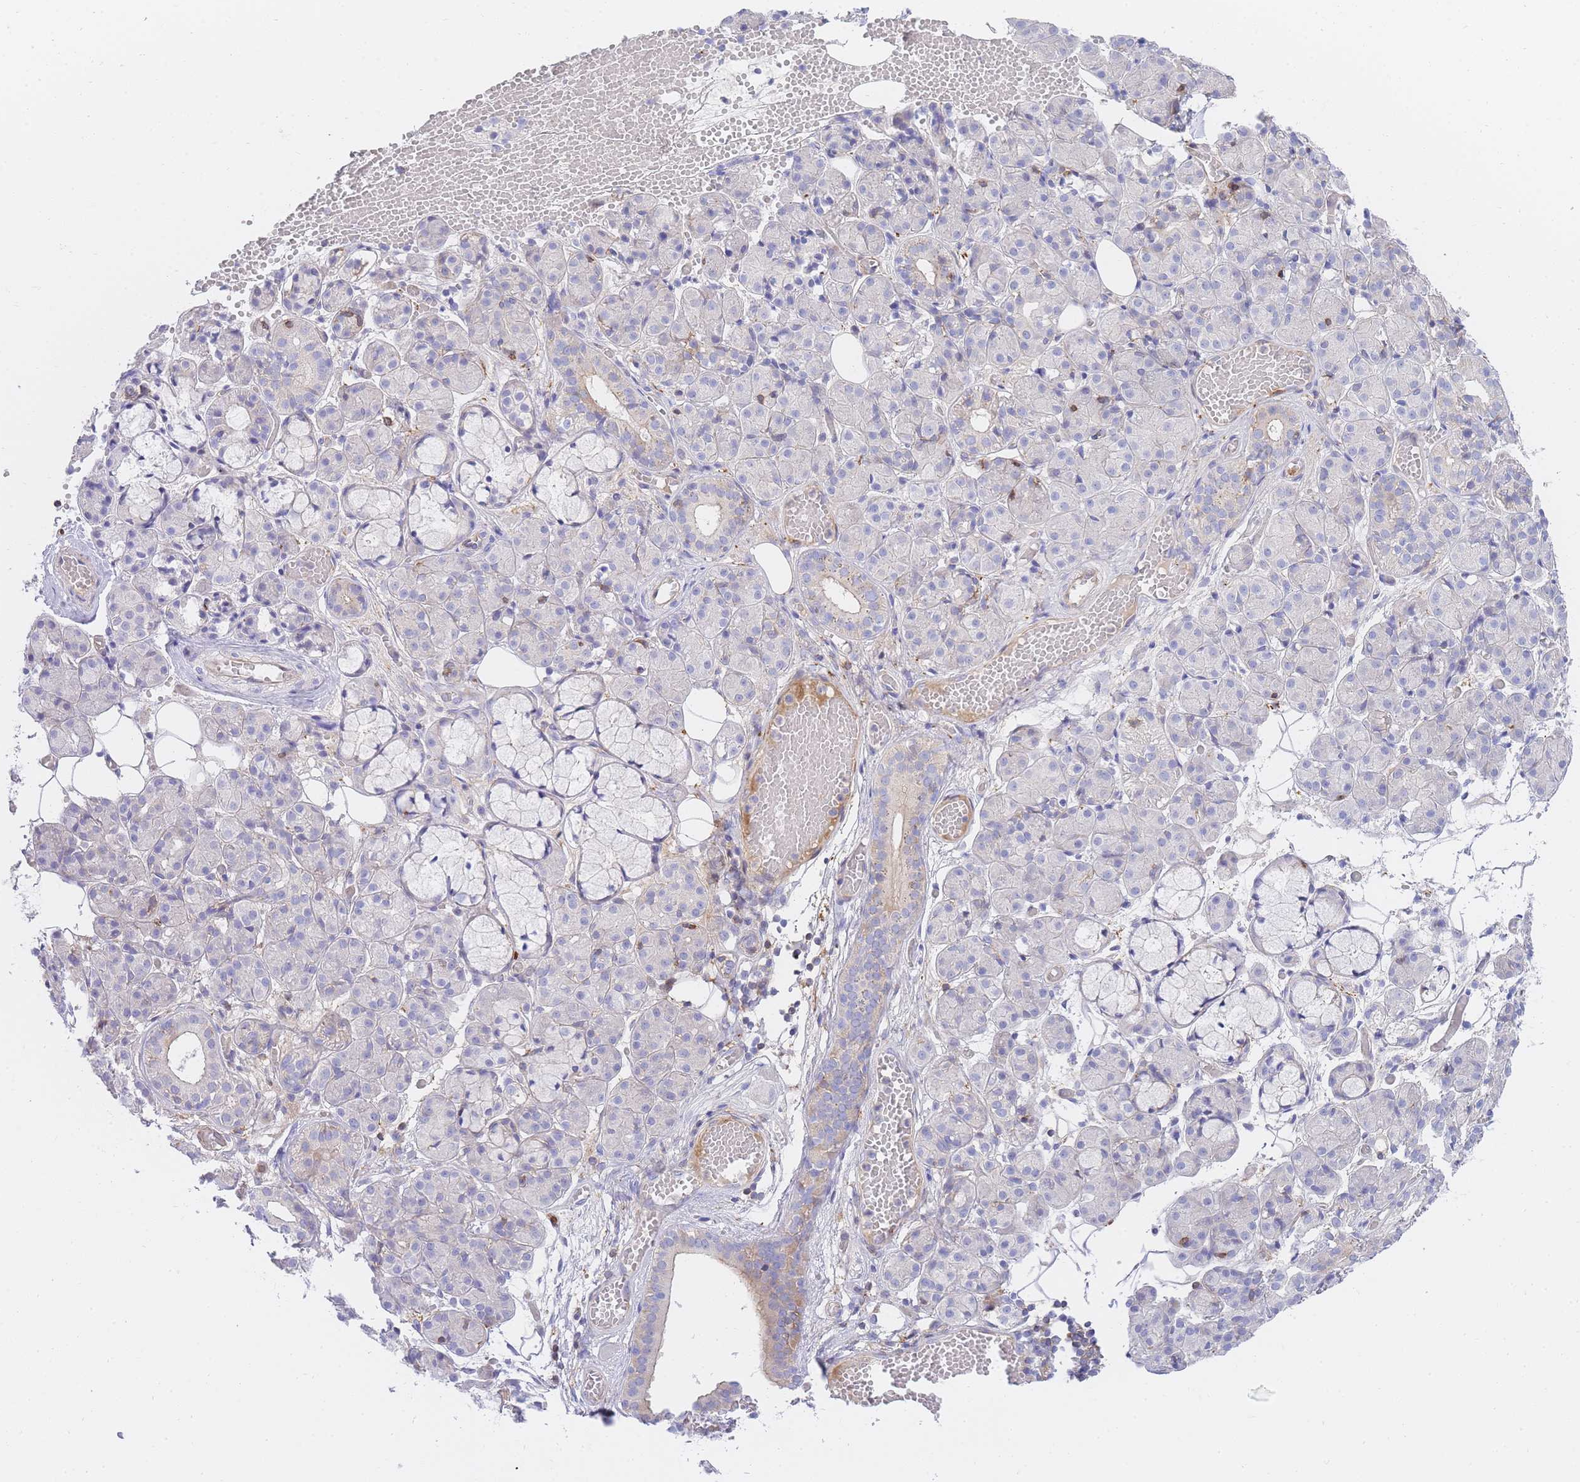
{"staining": {"intensity": "moderate", "quantity": "<25%", "location": "cytoplasmic/membranous"}, "tissue": "salivary gland", "cell_type": "Glandular cells", "image_type": "normal", "snomed": [{"axis": "morphology", "description": "Normal tissue, NOS"}, {"axis": "topography", "description": "Salivary gland"}], "caption": "Immunohistochemical staining of unremarkable salivary gland reveals <25% levels of moderate cytoplasmic/membranous protein positivity in approximately <25% of glandular cells.", "gene": "FBN3", "patient": {"sex": "male", "age": 63}}